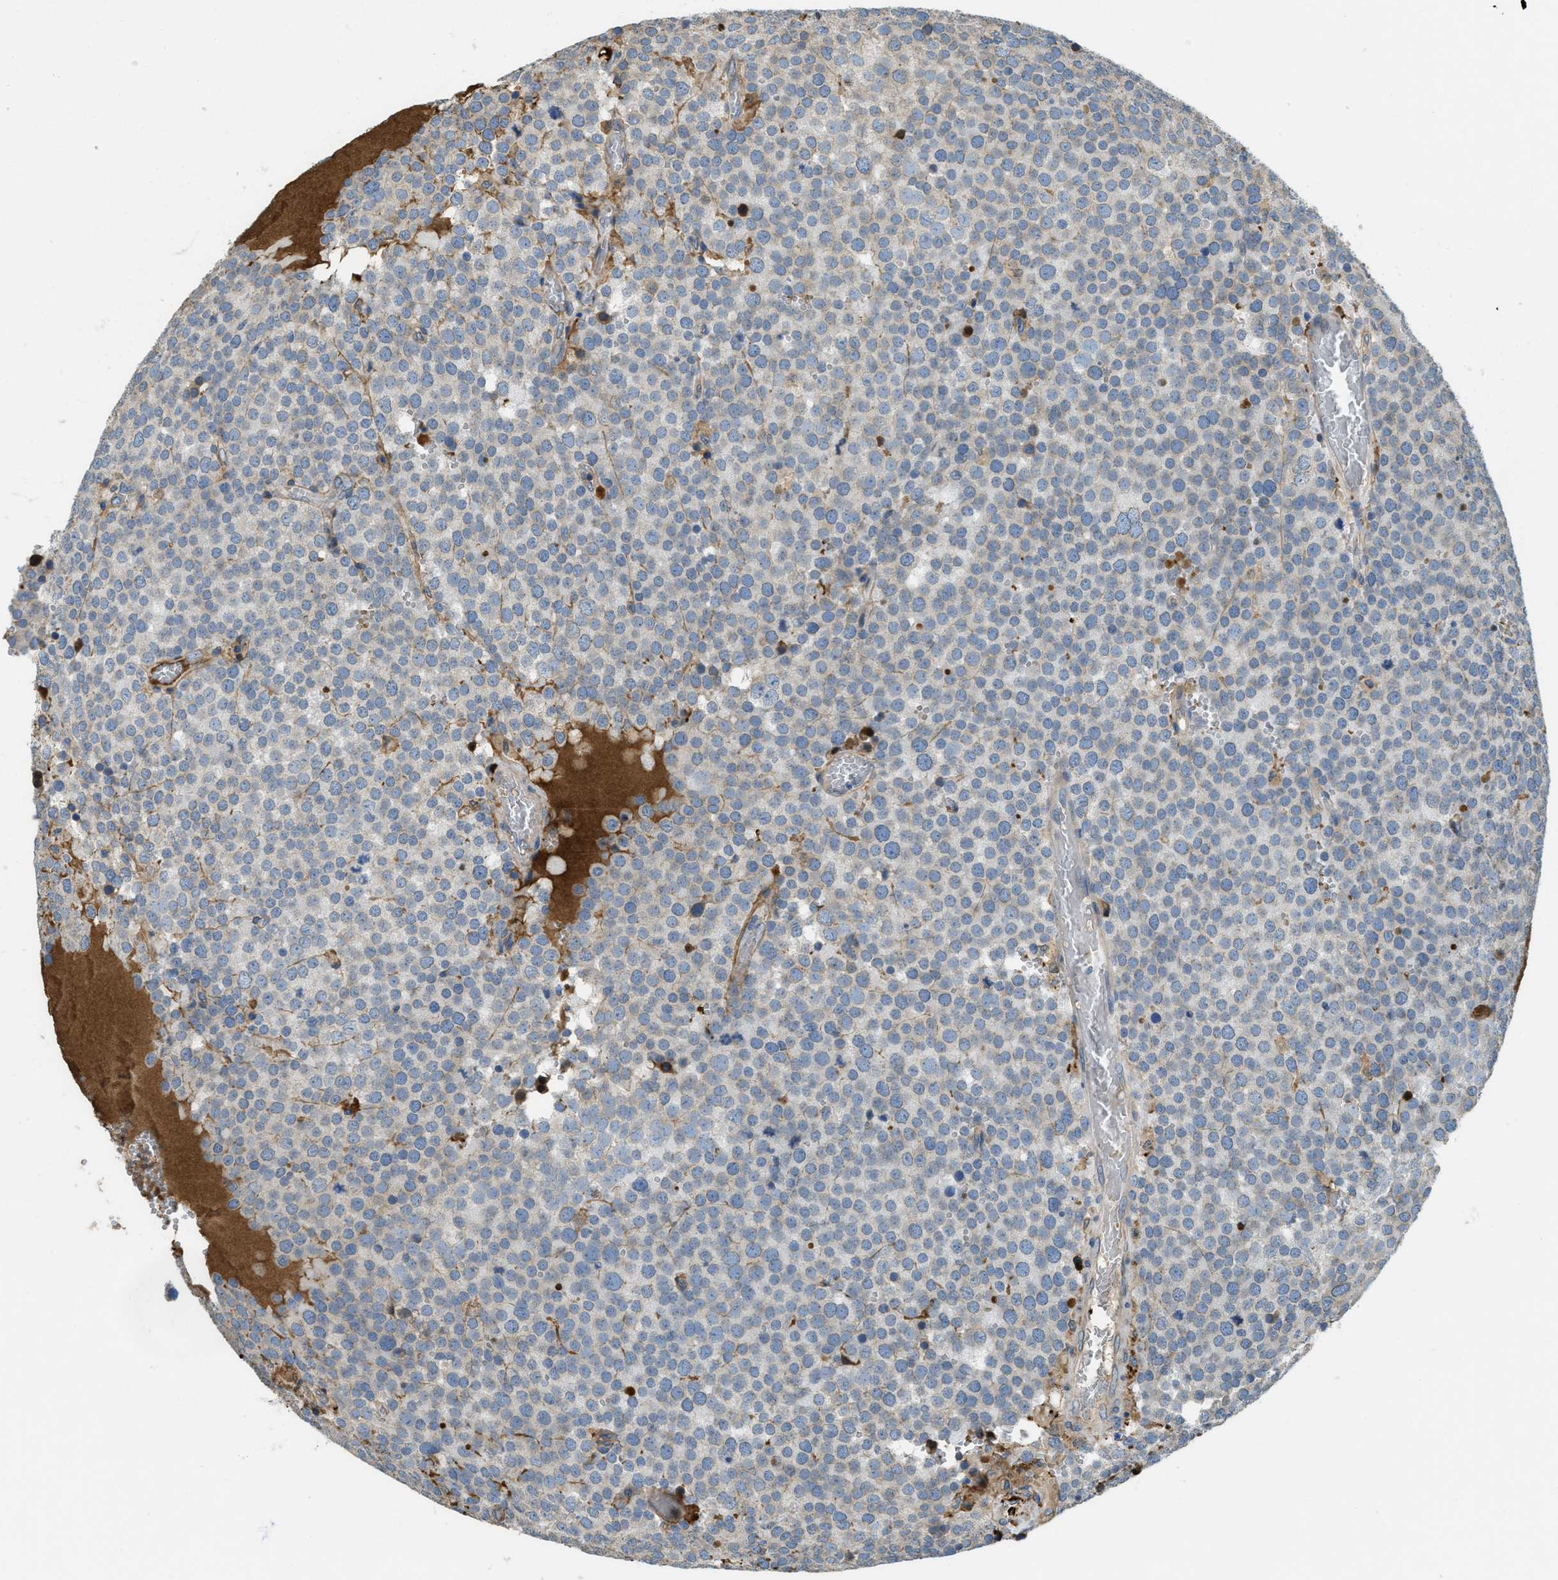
{"staining": {"intensity": "negative", "quantity": "none", "location": "none"}, "tissue": "testis cancer", "cell_type": "Tumor cells", "image_type": "cancer", "snomed": [{"axis": "morphology", "description": "Normal tissue, NOS"}, {"axis": "morphology", "description": "Seminoma, NOS"}, {"axis": "topography", "description": "Testis"}], "caption": "Immunohistochemistry (IHC) micrograph of neoplastic tissue: human testis cancer stained with DAB exhibits no significant protein positivity in tumor cells.", "gene": "MPDU1", "patient": {"sex": "male", "age": 71}}